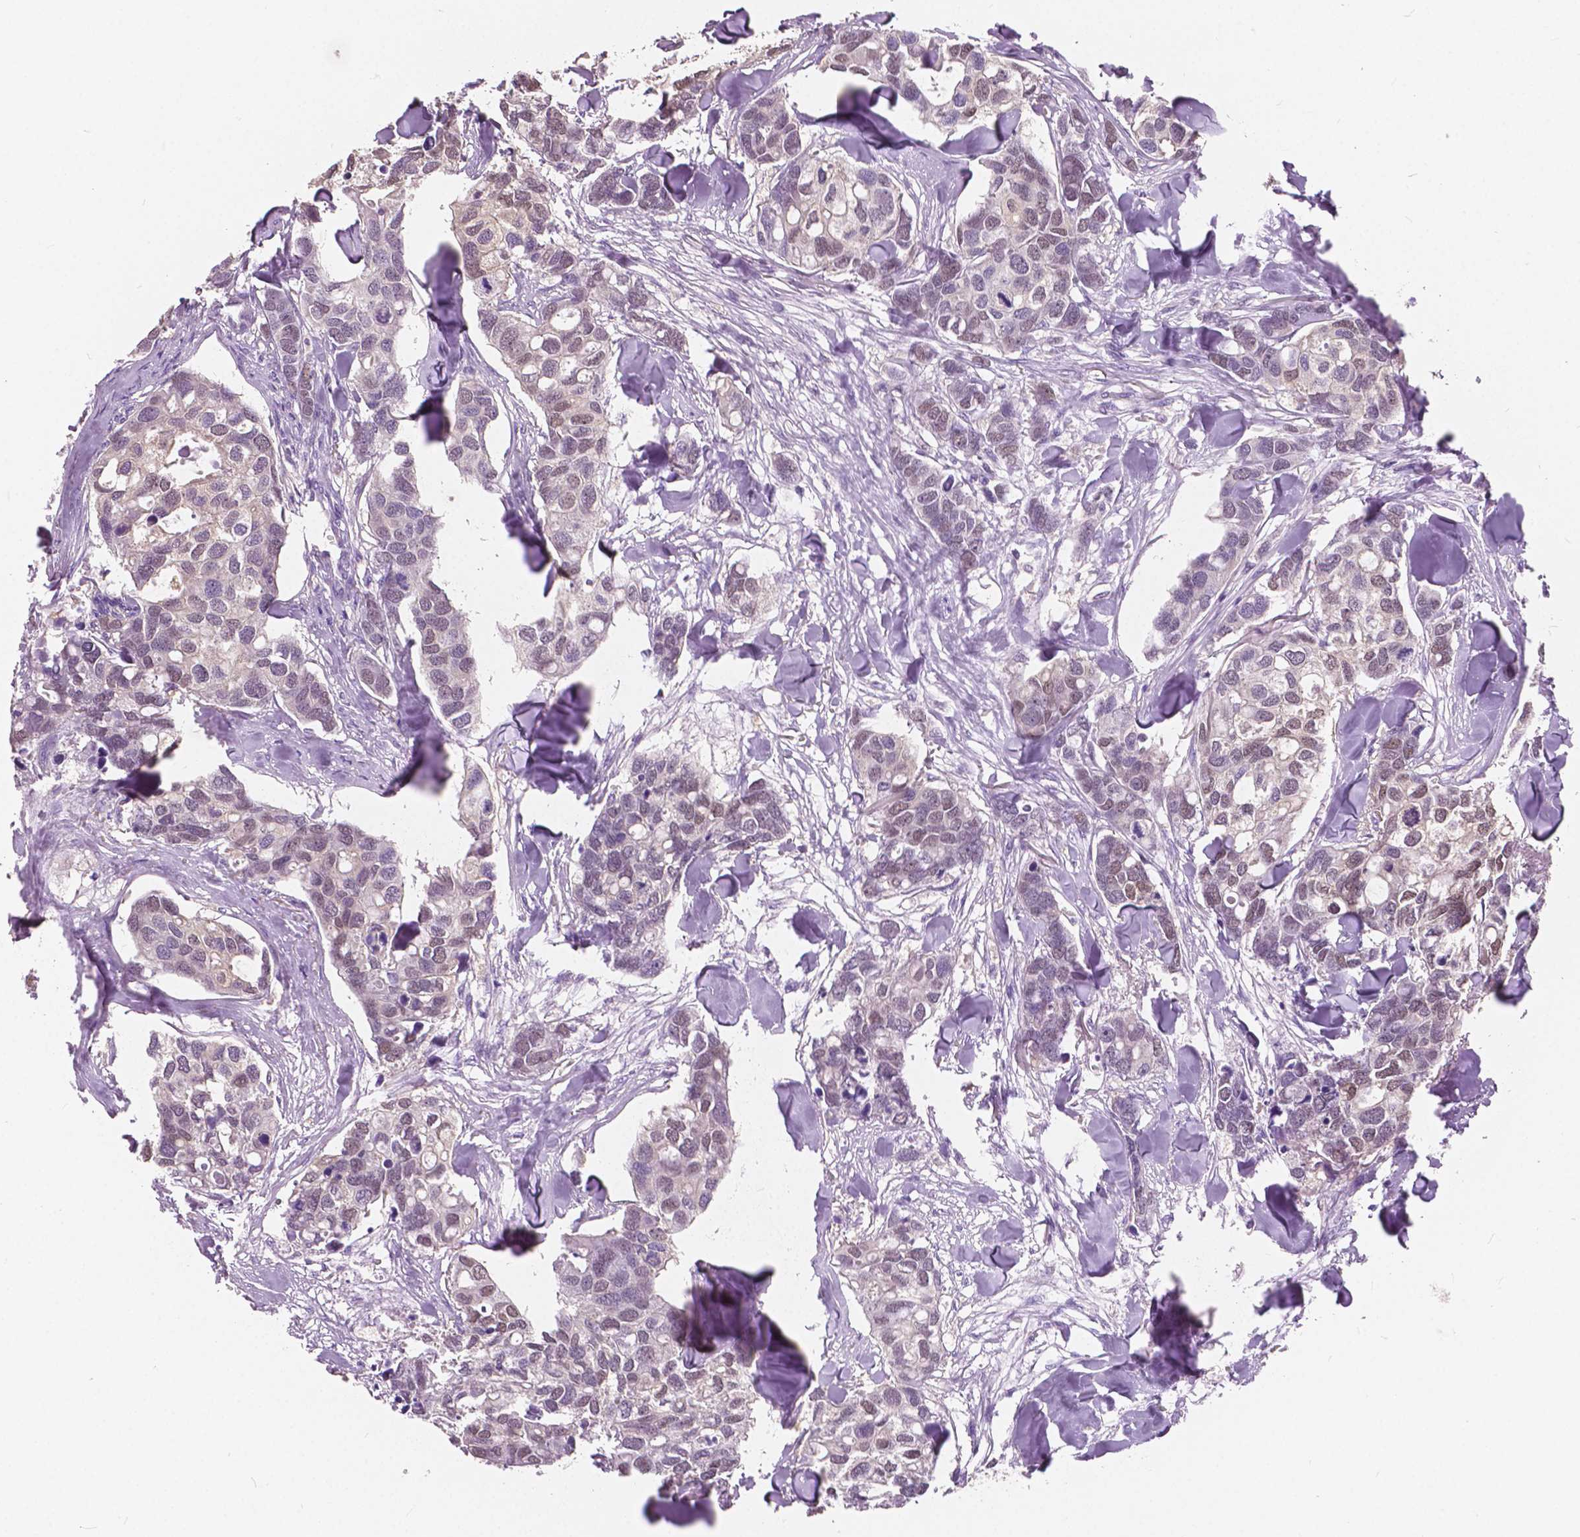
{"staining": {"intensity": "weak", "quantity": "25%-75%", "location": "nuclear"}, "tissue": "breast cancer", "cell_type": "Tumor cells", "image_type": "cancer", "snomed": [{"axis": "morphology", "description": "Duct carcinoma"}, {"axis": "topography", "description": "Breast"}], "caption": "Protein expression analysis of human breast intraductal carcinoma reveals weak nuclear expression in approximately 25%-75% of tumor cells.", "gene": "TKFC", "patient": {"sex": "female", "age": 83}}